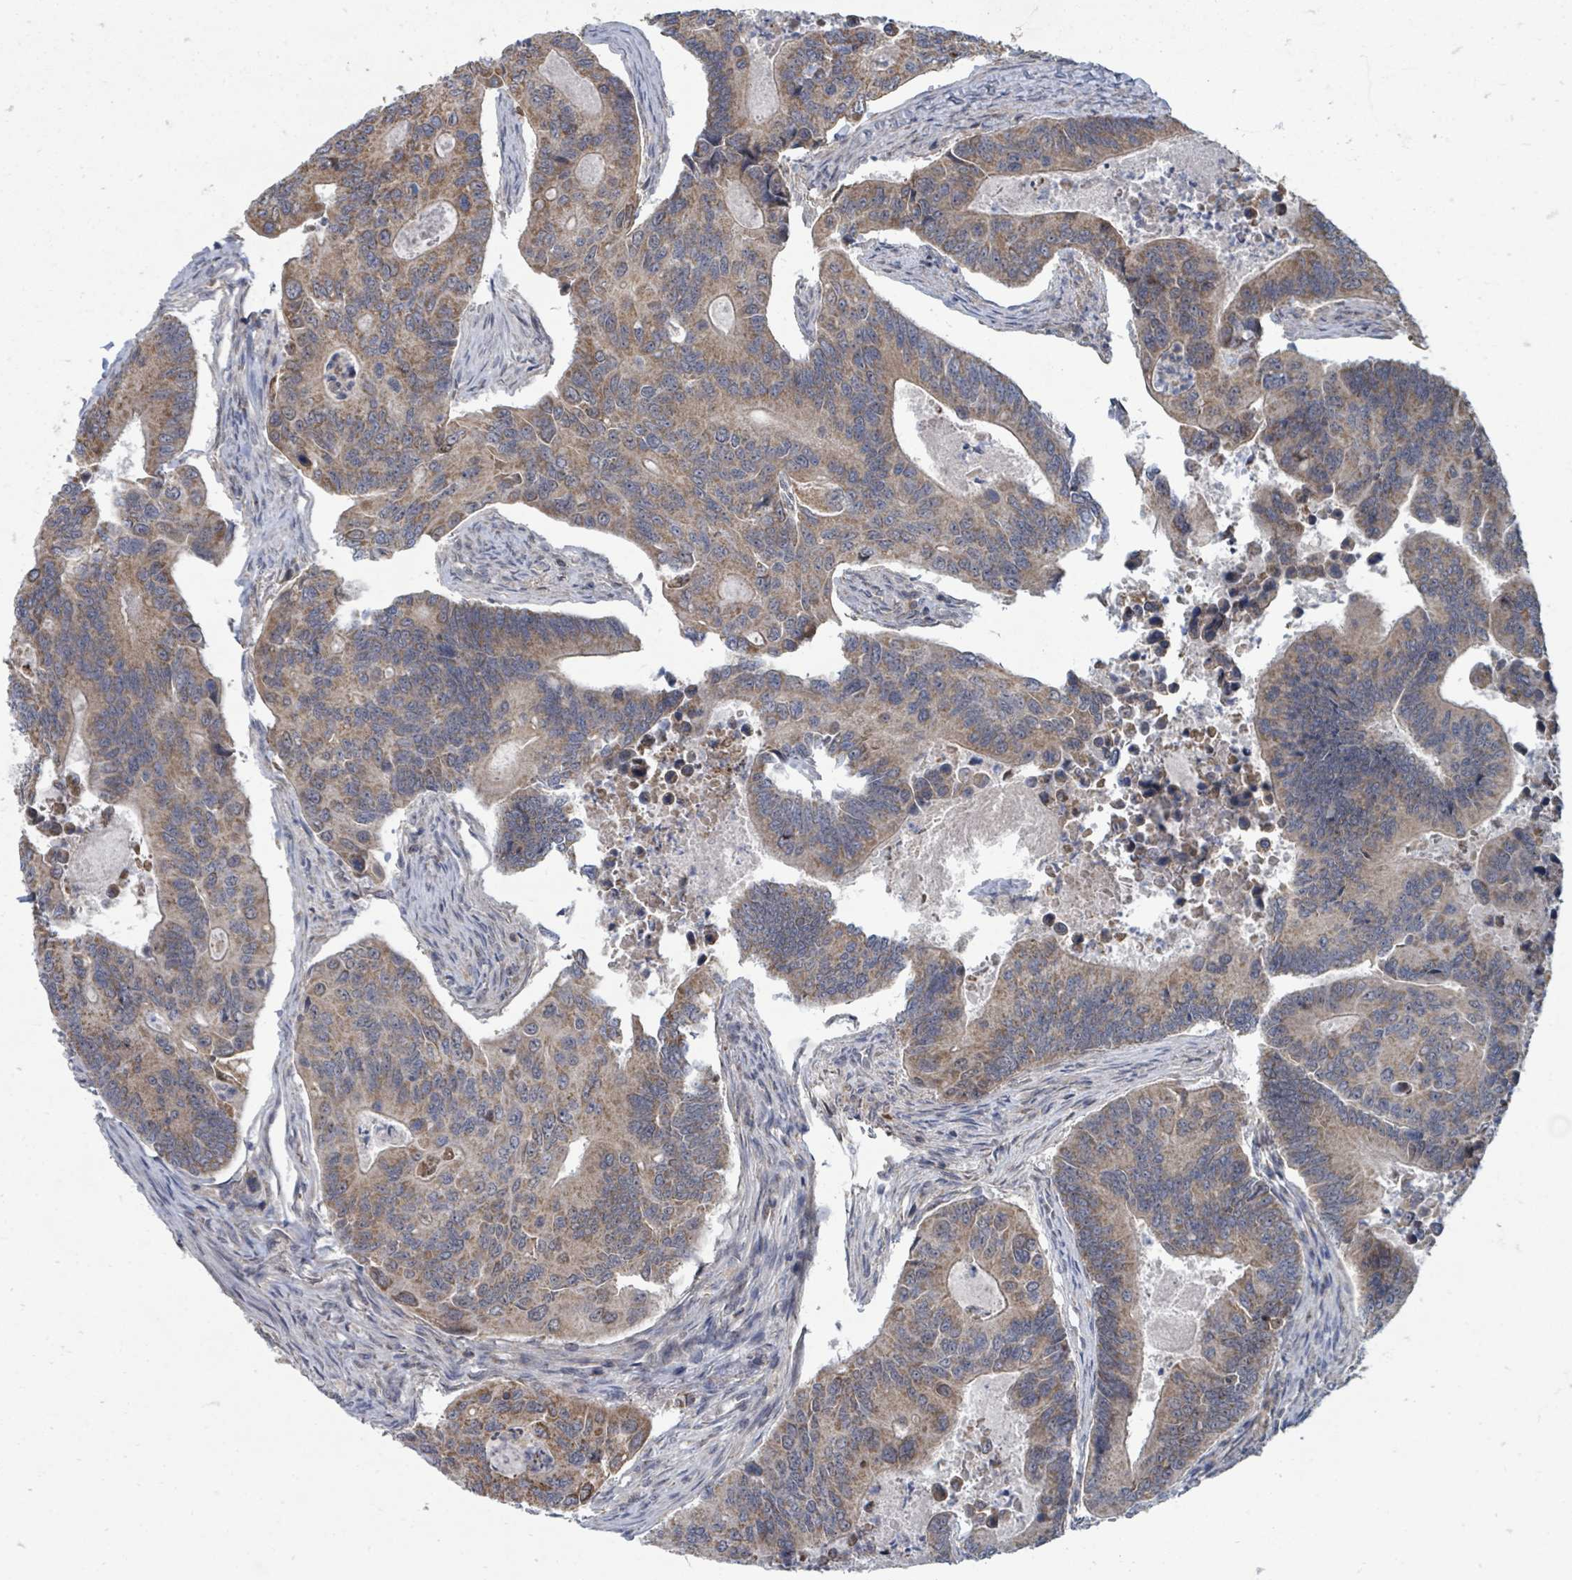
{"staining": {"intensity": "moderate", "quantity": ">75%", "location": "cytoplasmic/membranous"}, "tissue": "colorectal cancer", "cell_type": "Tumor cells", "image_type": "cancer", "snomed": [{"axis": "morphology", "description": "Adenocarcinoma, NOS"}, {"axis": "topography", "description": "Colon"}], "caption": "This is a photomicrograph of immunohistochemistry staining of adenocarcinoma (colorectal), which shows moderate expression in the cytoplasmic/membranous of tumor cells.", "gene": "MAGOHB", "patient": {"sex": "female", "age": 67}}